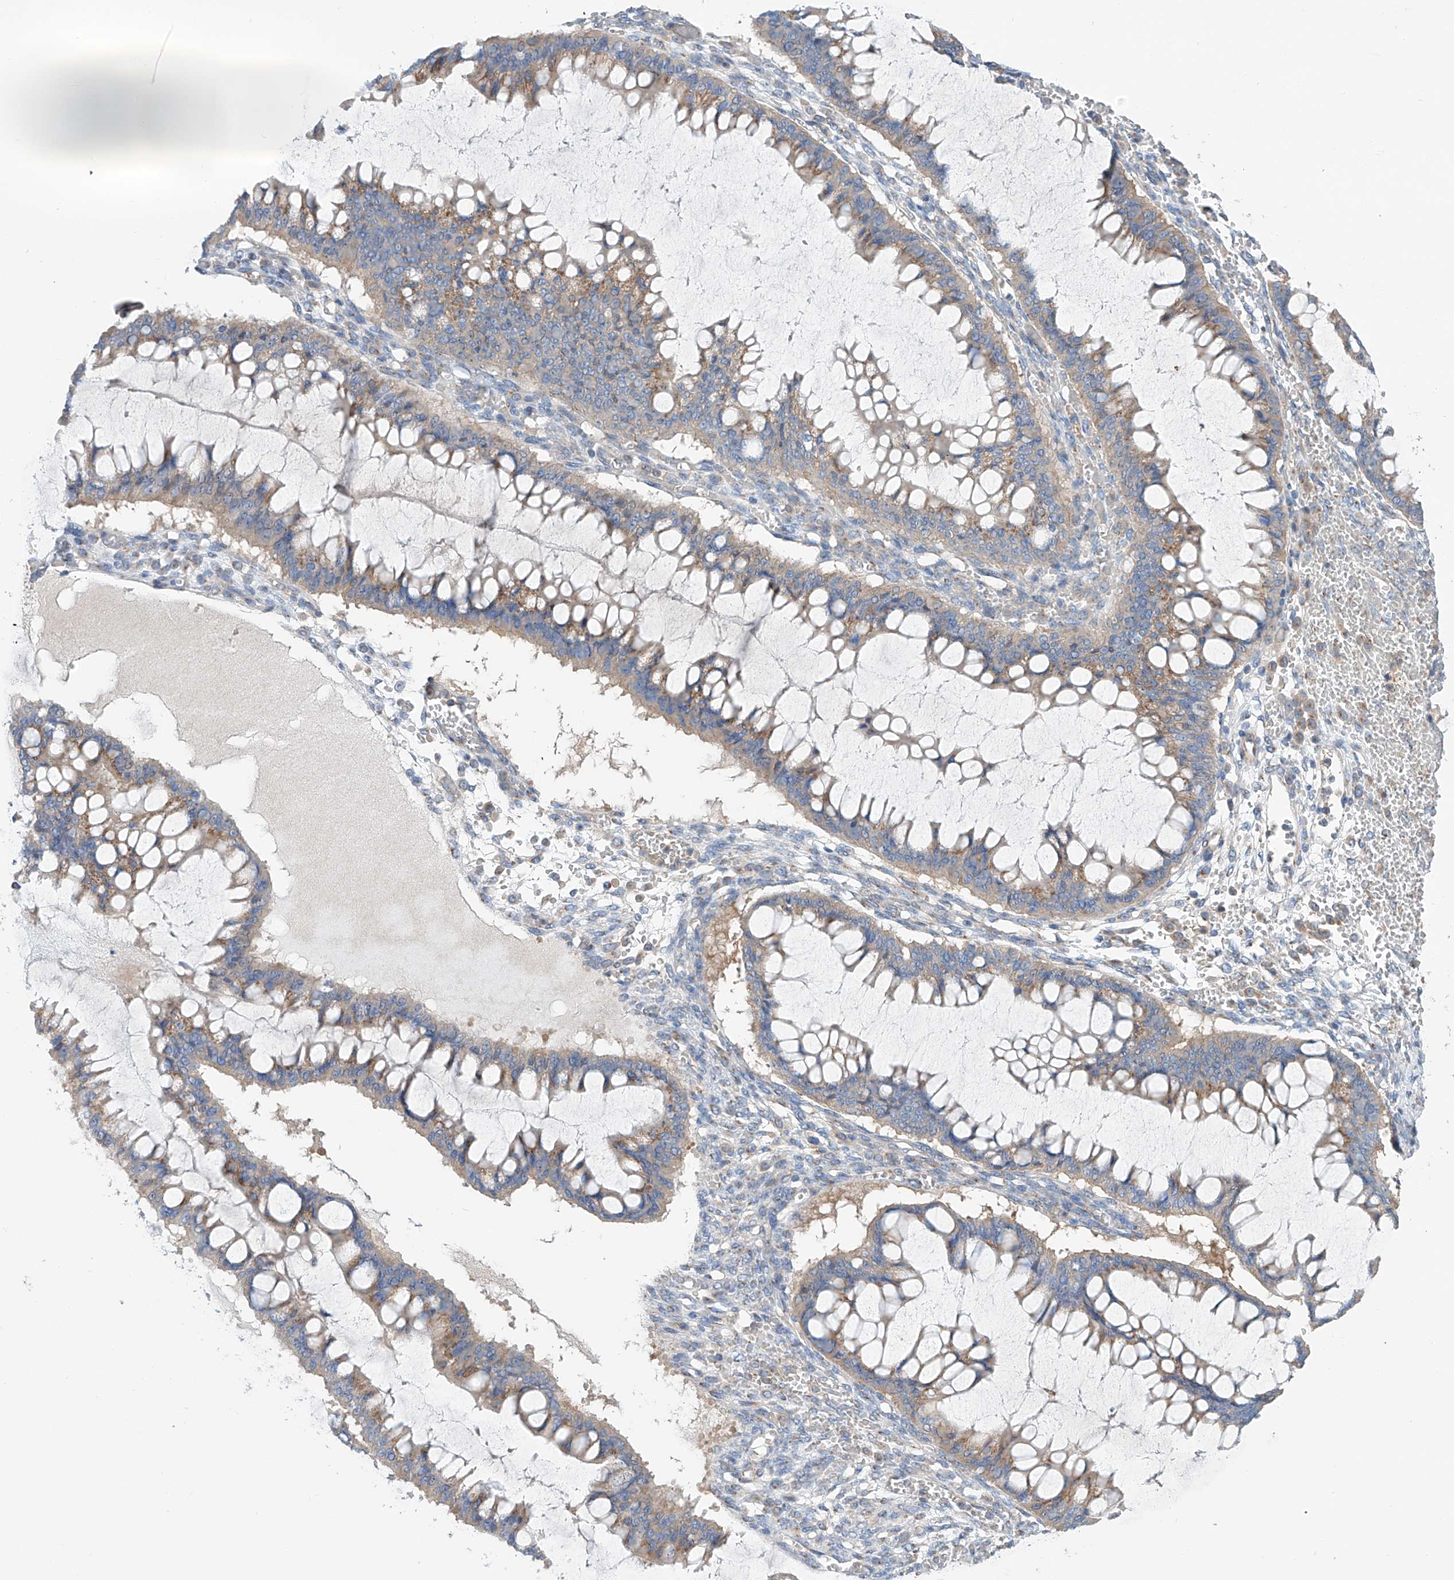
{"staining": {"intensity": "weak", "quantity": ">75%", "location": "cytoplasmic/membranous"}, "tissue": "ovarian cancer", "cell_type": "Tumor cells", "image_type": "cancer", "snomed": [{"axis": "morphology", "description": "Cystadenocarcinoma, mucinous, NOS"}, {"axis": "topography", "description": "Ovary"}], "caption": "Weak cytoplasmic/membranous staining is identified in approximately >75% of tumor cells in mucinous cystadenocarcinoma (ovarian).", "gene": "SLC22A7", "patient": {"sex": "female", "age": 73}}